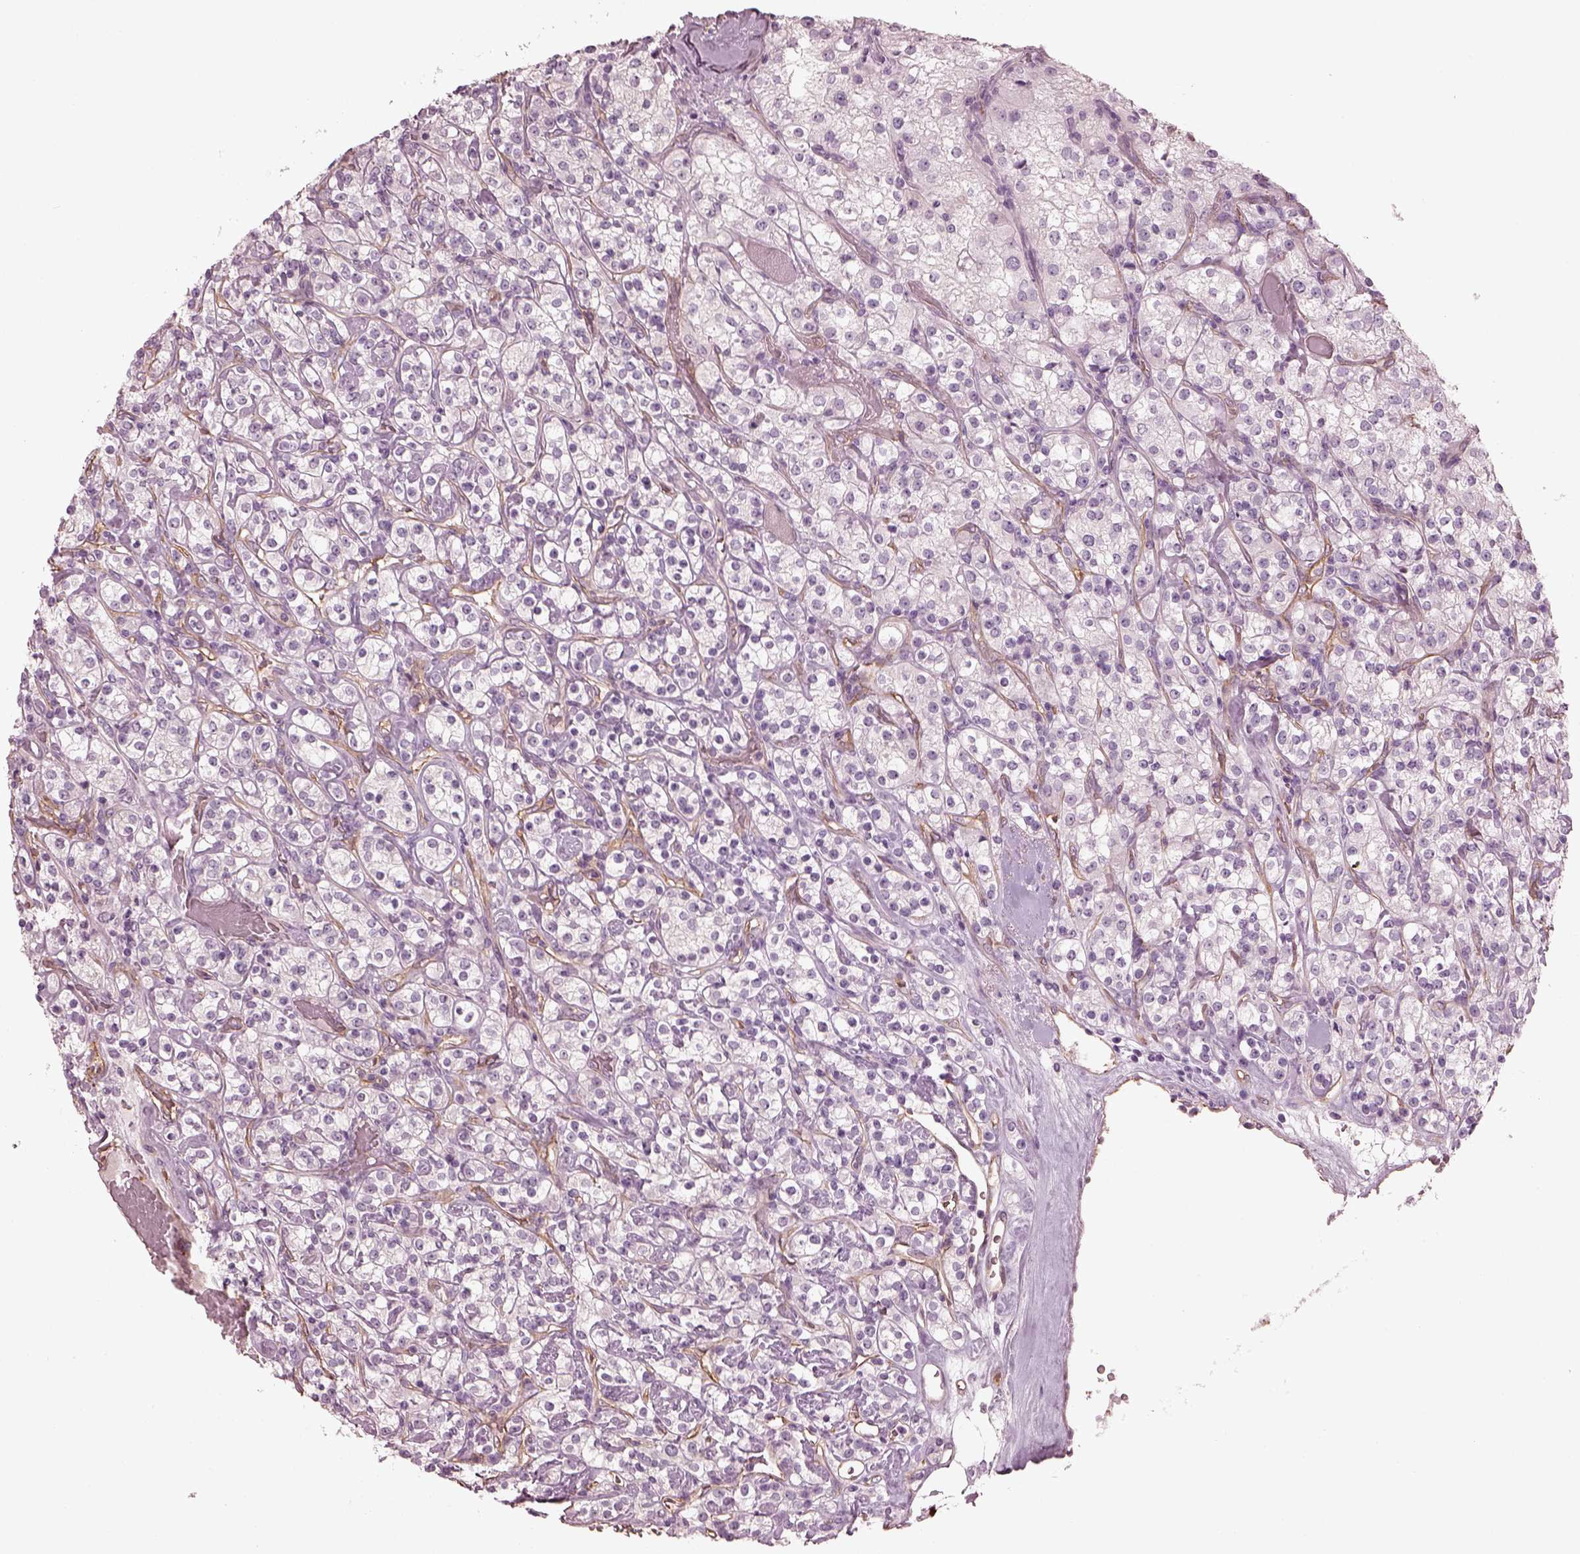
{"staining": {"intensity": "negative", "quantity": "none", "location": "none"}, "tissue": "renal cancer", "cell_type": "Tumor cells", "image_type": "cancer", "snomed": [{"axis": "morphology", "description": "Adenocarcinoma, NOS"}, {"axis": "topography", "description": "Kidney"}], "caption": "High power microscopy histopathology image of an immunohistochemistry histopathology image of renal cancer (adenocarcinoma), revealing no significant positivity in tumor cells.", "gene": "EIF4E1B", "patient": {"sex": "male", "age": 77}}